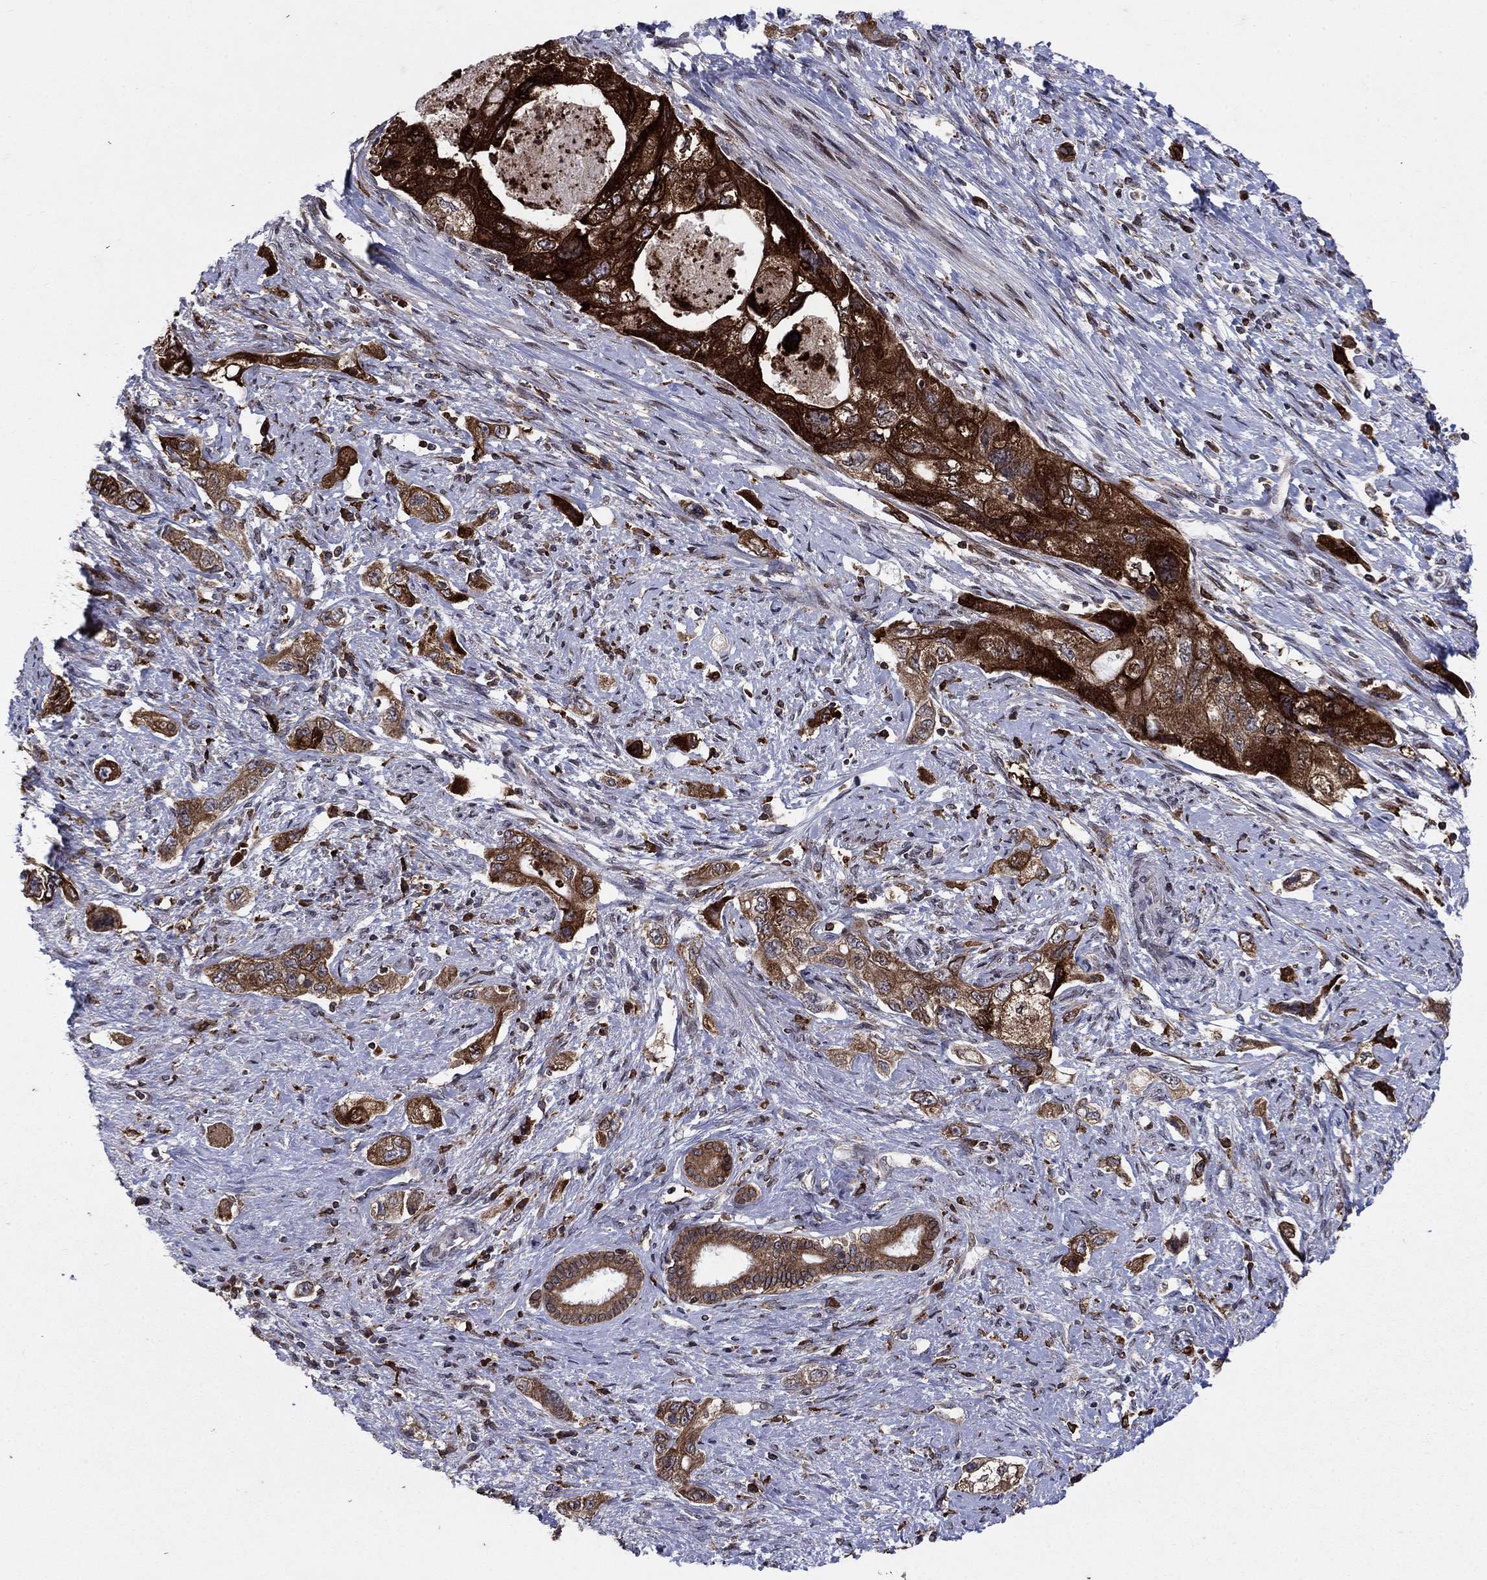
{"staining": {"intensity": "strong", "quantity": ">75%", "location": "cytoplasmic/membranous"}, "tissue": "pancreatic cancer", "cell_type": "Tumor cells", "image_type": "cancer", "snomed": [{"axis": "morphology", "description": "Adenocarcinoma, NOS"}, {"axis": "topography", "description": "Pancreas"}], "caption": "Protein expression analysis of human adenocarcinoma (pancreatic) reveals strong cytoplasmic/membranous expression in about >75% of tumor cells.", "gene": "DHRS7", "patient": {"sex": "female", "age": 73}}